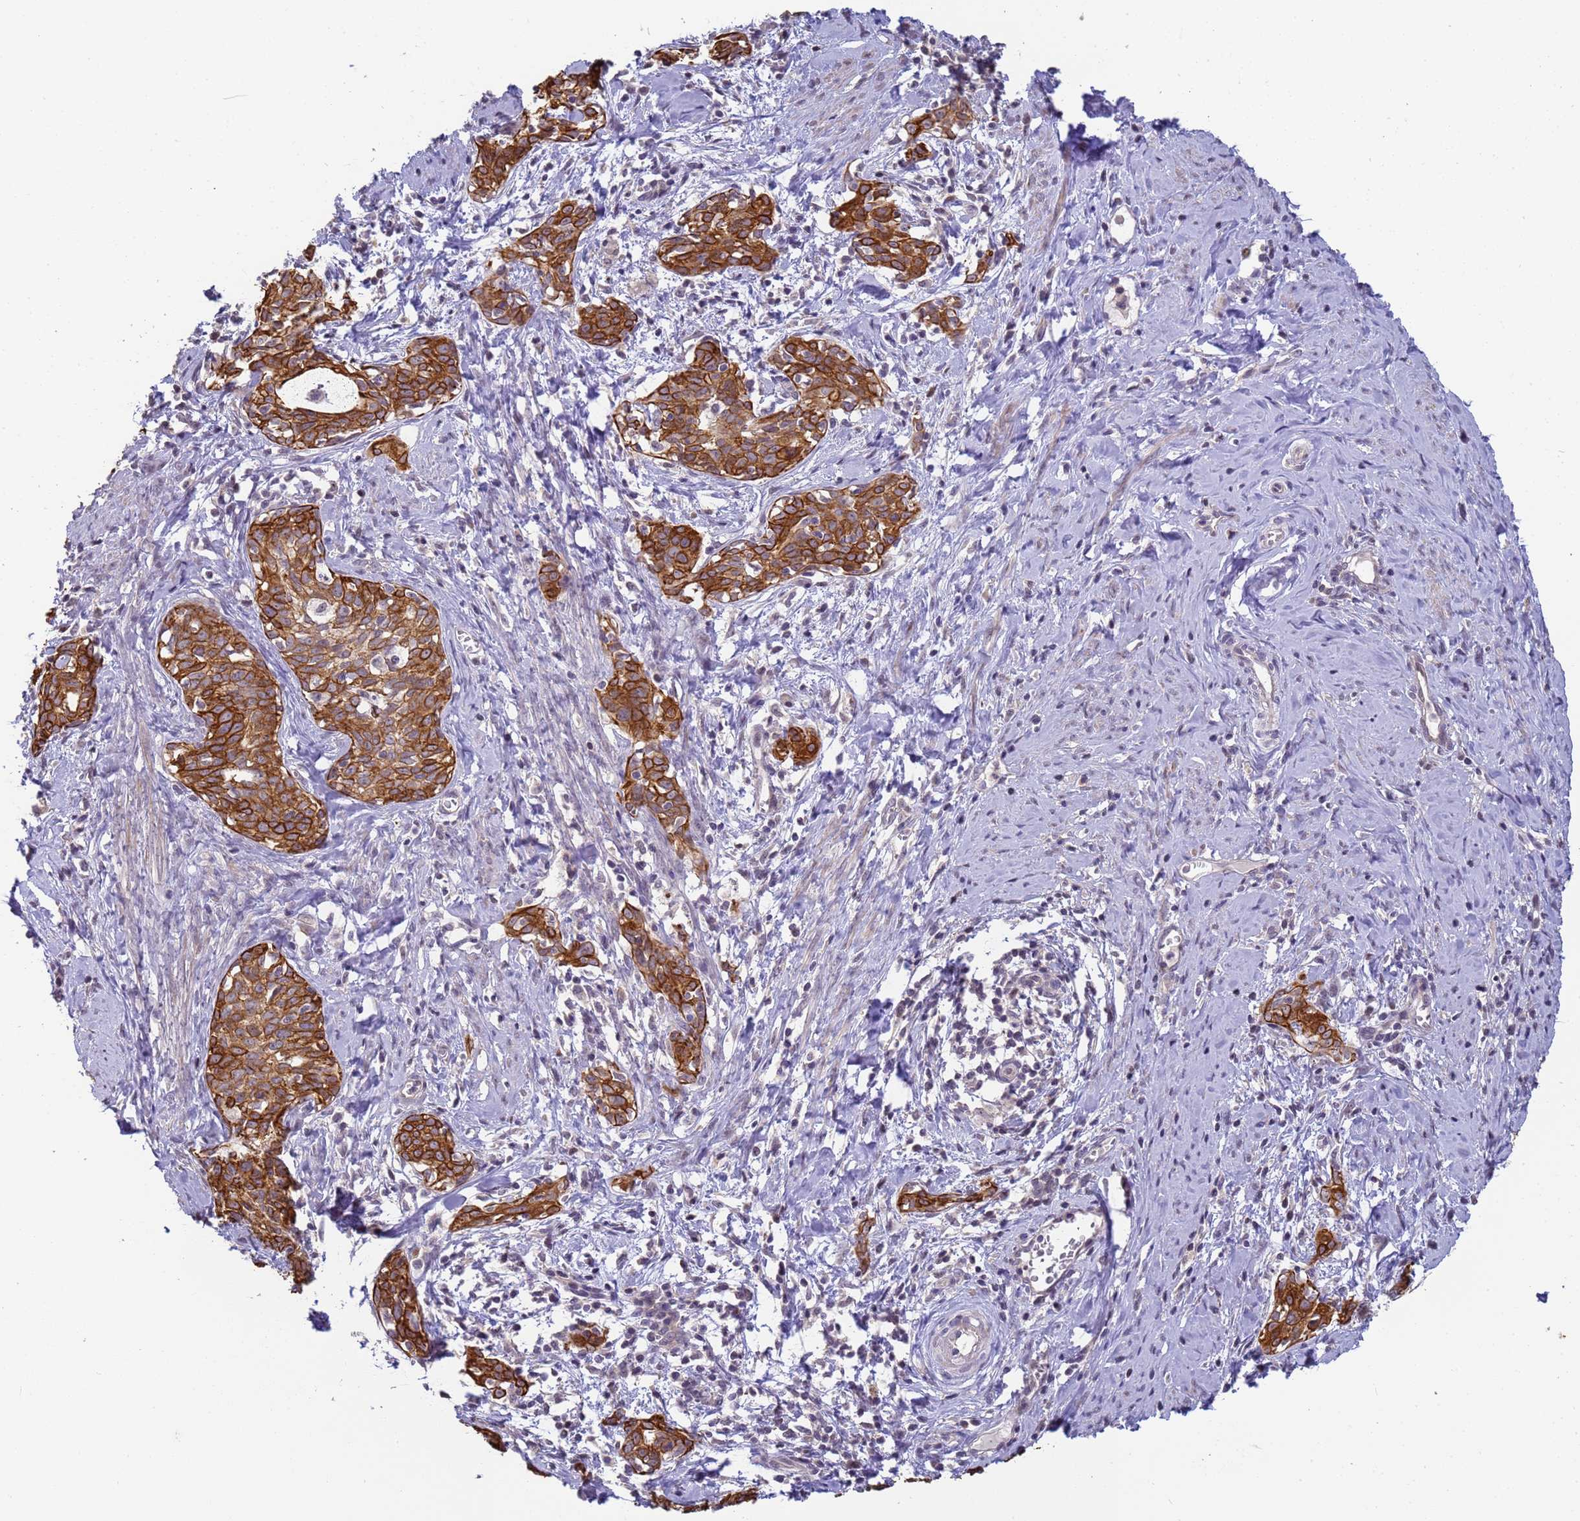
{"staining": {"intensity": "strong", "quantity": ">75%", "location": "cytoplasmic/membranous"}, "tissue": "cervical cancer", "cell_type": "Tumor cells", "image_type": "cancer", "snomed": [{"axis": "morphology", "description": "Squamous cell carcinoma, NOS"}, {"axis": "topography", "description": "Cervix"}], "caption": "Immunohistochemistry (IHC) image of neoplastic tissue: human cervical cancer (squamous cell carcinoma) stained using immunohistochemistry demonstrates high levels of strong protein expression localized specifically in the cytoplasmic/membranous of tumor cells, appearing as a cytoplasmic/membranous brown color.", "gene": "VWA3A", "patient": {"sex": "female", "age": 52}}